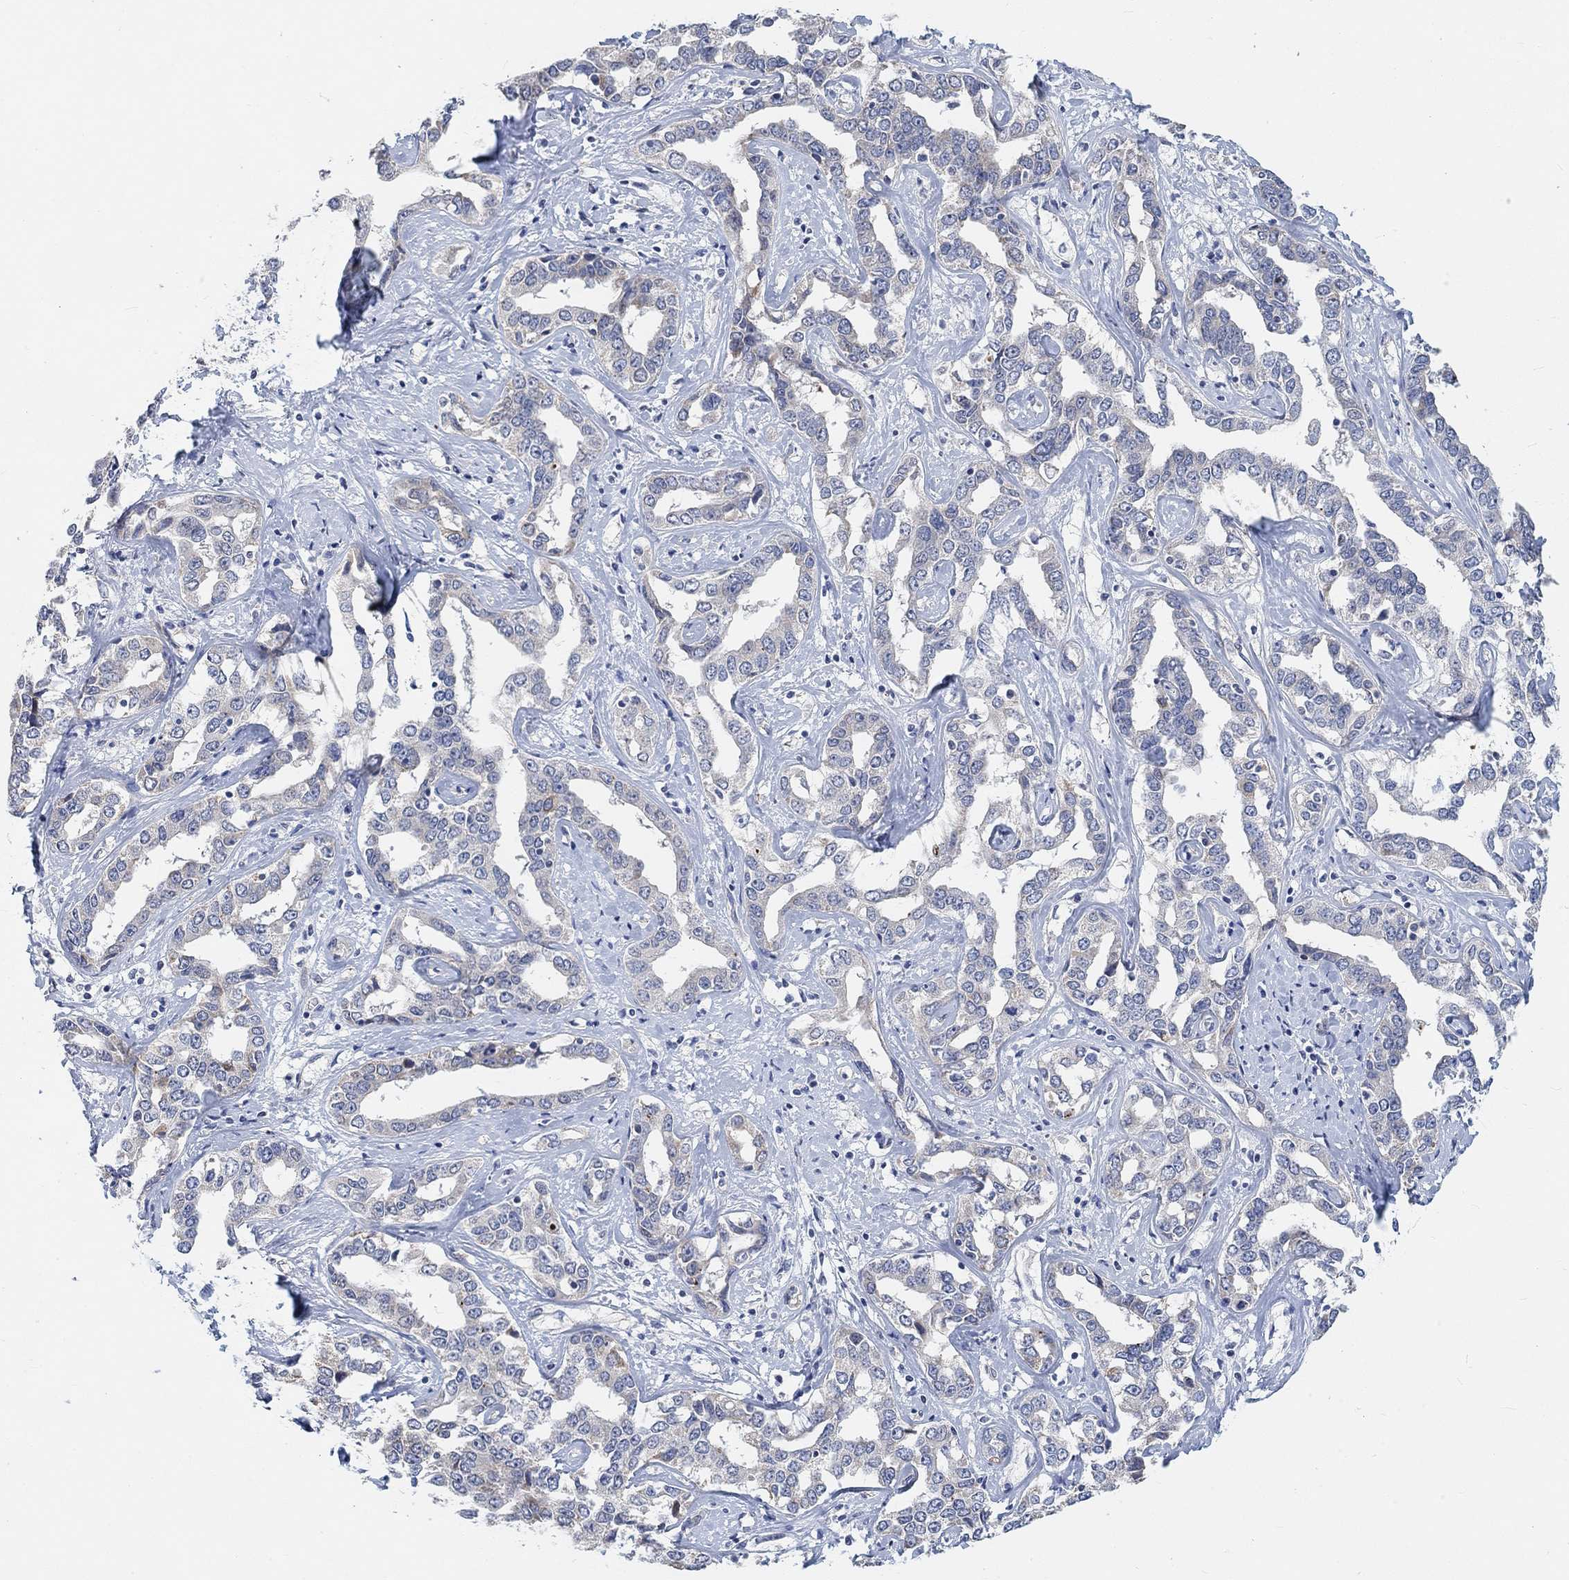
{"staining": {"intensity": "weak", "quantity": "<25%", "location": "cytoplasmic/membranous"}, "tissue": "liver cancer", "cell_type": "Tumor cells", "image_type": "cancer", "snomed": [{"axis": "morphology", "description": "Cholangiocarcinoma"}, {"axis": "topography", "description": "Liver"}], "caption": "Immunohistochemistry of liver cancer (cholangiocarcinoma) displays no positivity in tumor cells.", "gene": "HCRTR1", "patient": {"sex": "male", "age": 59}}